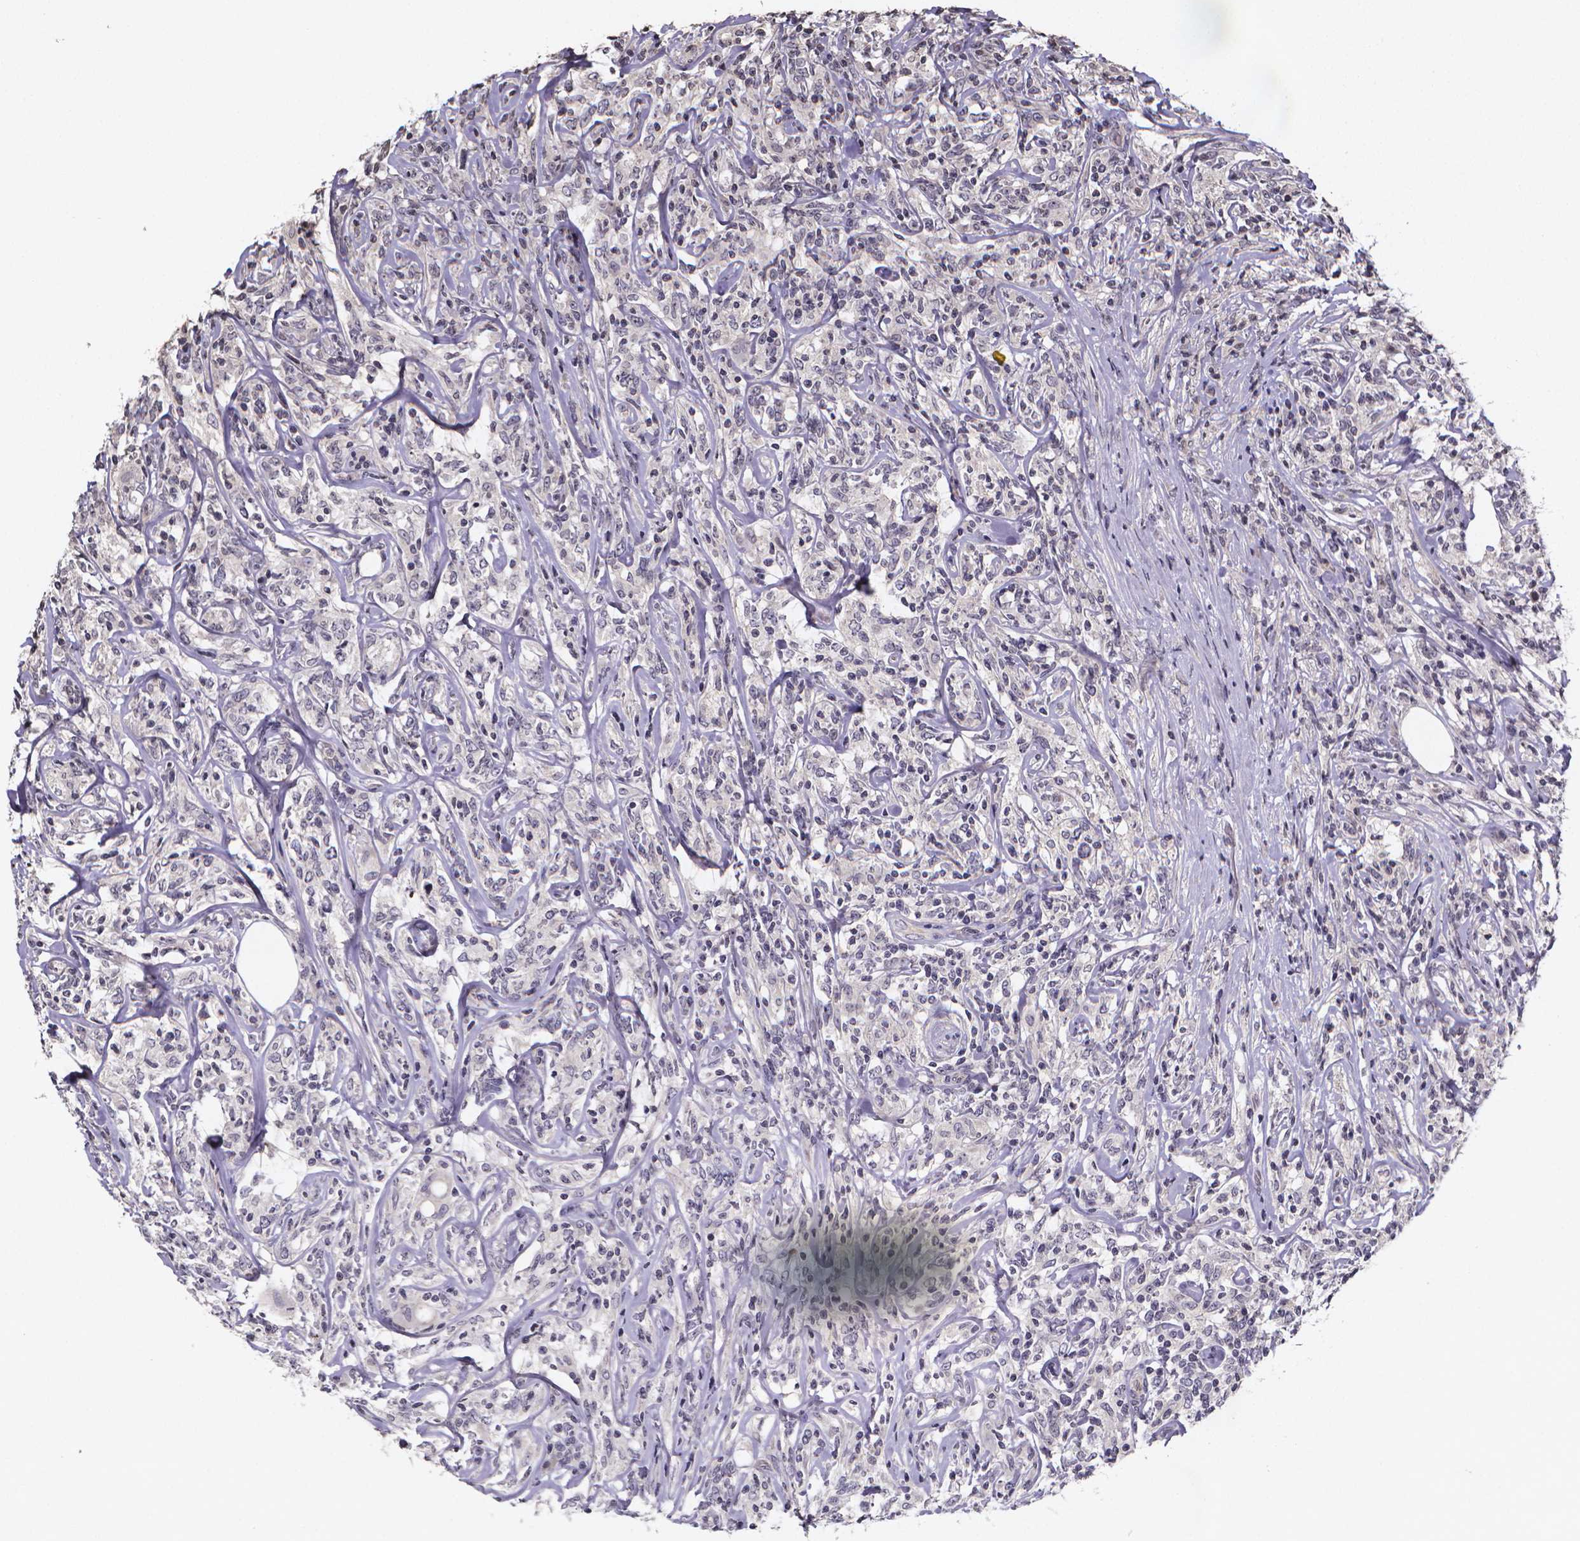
{"staining": {"intensity": "negative", "quantity": "none", "location": "none"}, "tissue": "lymphoma", "cell_type": "Tumor cells", "image_type": "cancer", "snomed": [{"axis": "morphology", "description": "Malignant lymphoma, non-Hodgkin's type, High grade"}, {"axis": "topography", "description": "Lymph node"}], "caption": "High-grade malignant lymphoma, non-Hodgkin's type was stained to show a protein in brown. There is no significant expression in tumor cells.", "gene": "TP73", "patient": {"sex": "female", "age": 84}}